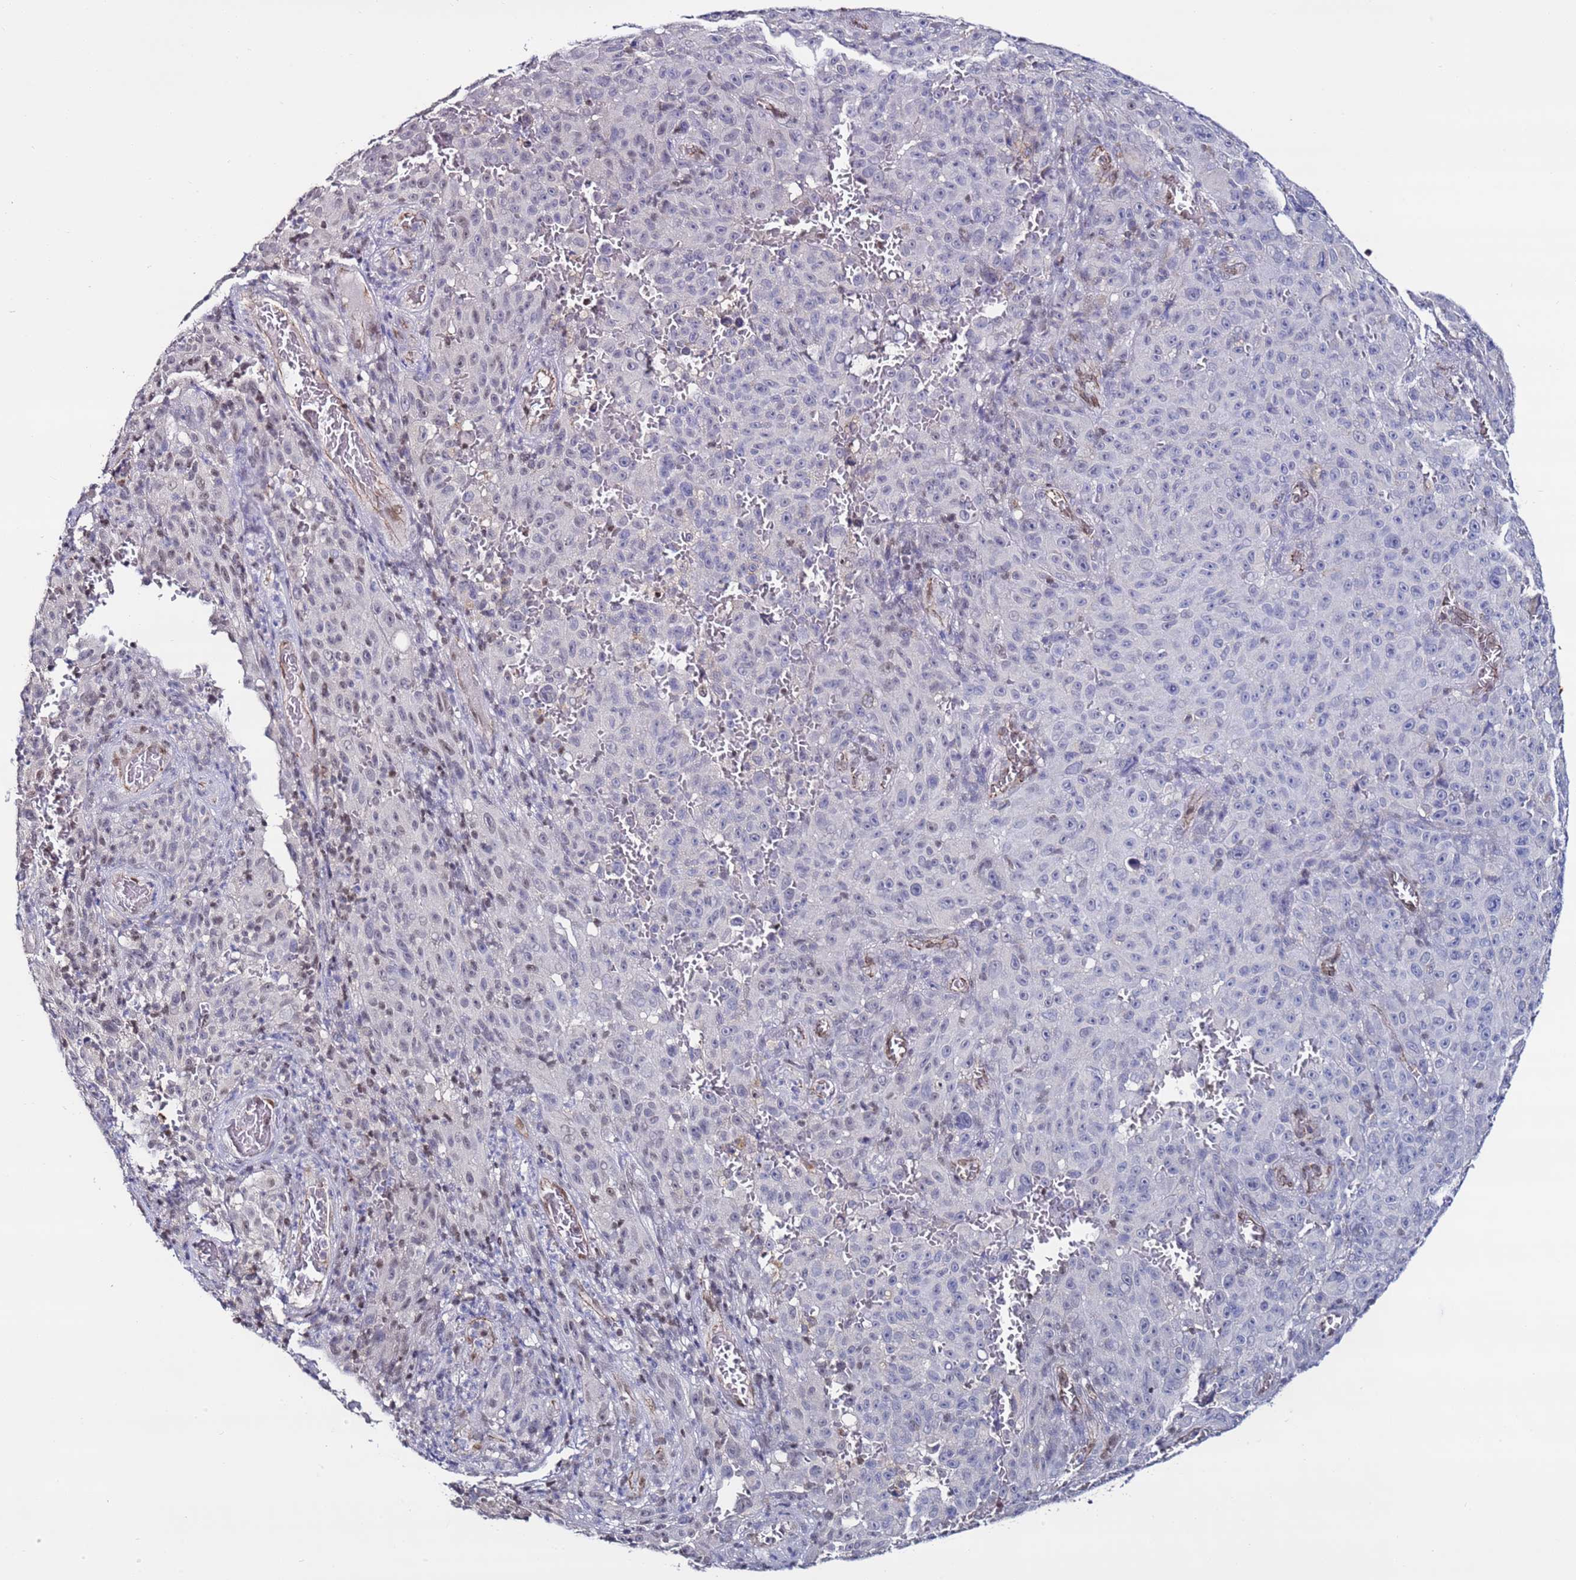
{"staining": {"intensity": "negative", "quantity": "none", "location": "none"}, "tissue": "melanoma", "cell_type": "Tumor cells", "image_type": "cancer", "snomed": [{"axis": "morphology", "description": "Malignant melanoma, NOS"}, {"axis": "topography", "description": "Skin"}], "caption": "Micrograph shows no protein expression in tumor cells of malignant melanoma tissue. (IHC, brightfield microscopy, high magnification).", "gene": "TENM3", "patient": {"sex": "female", "age": 82}}